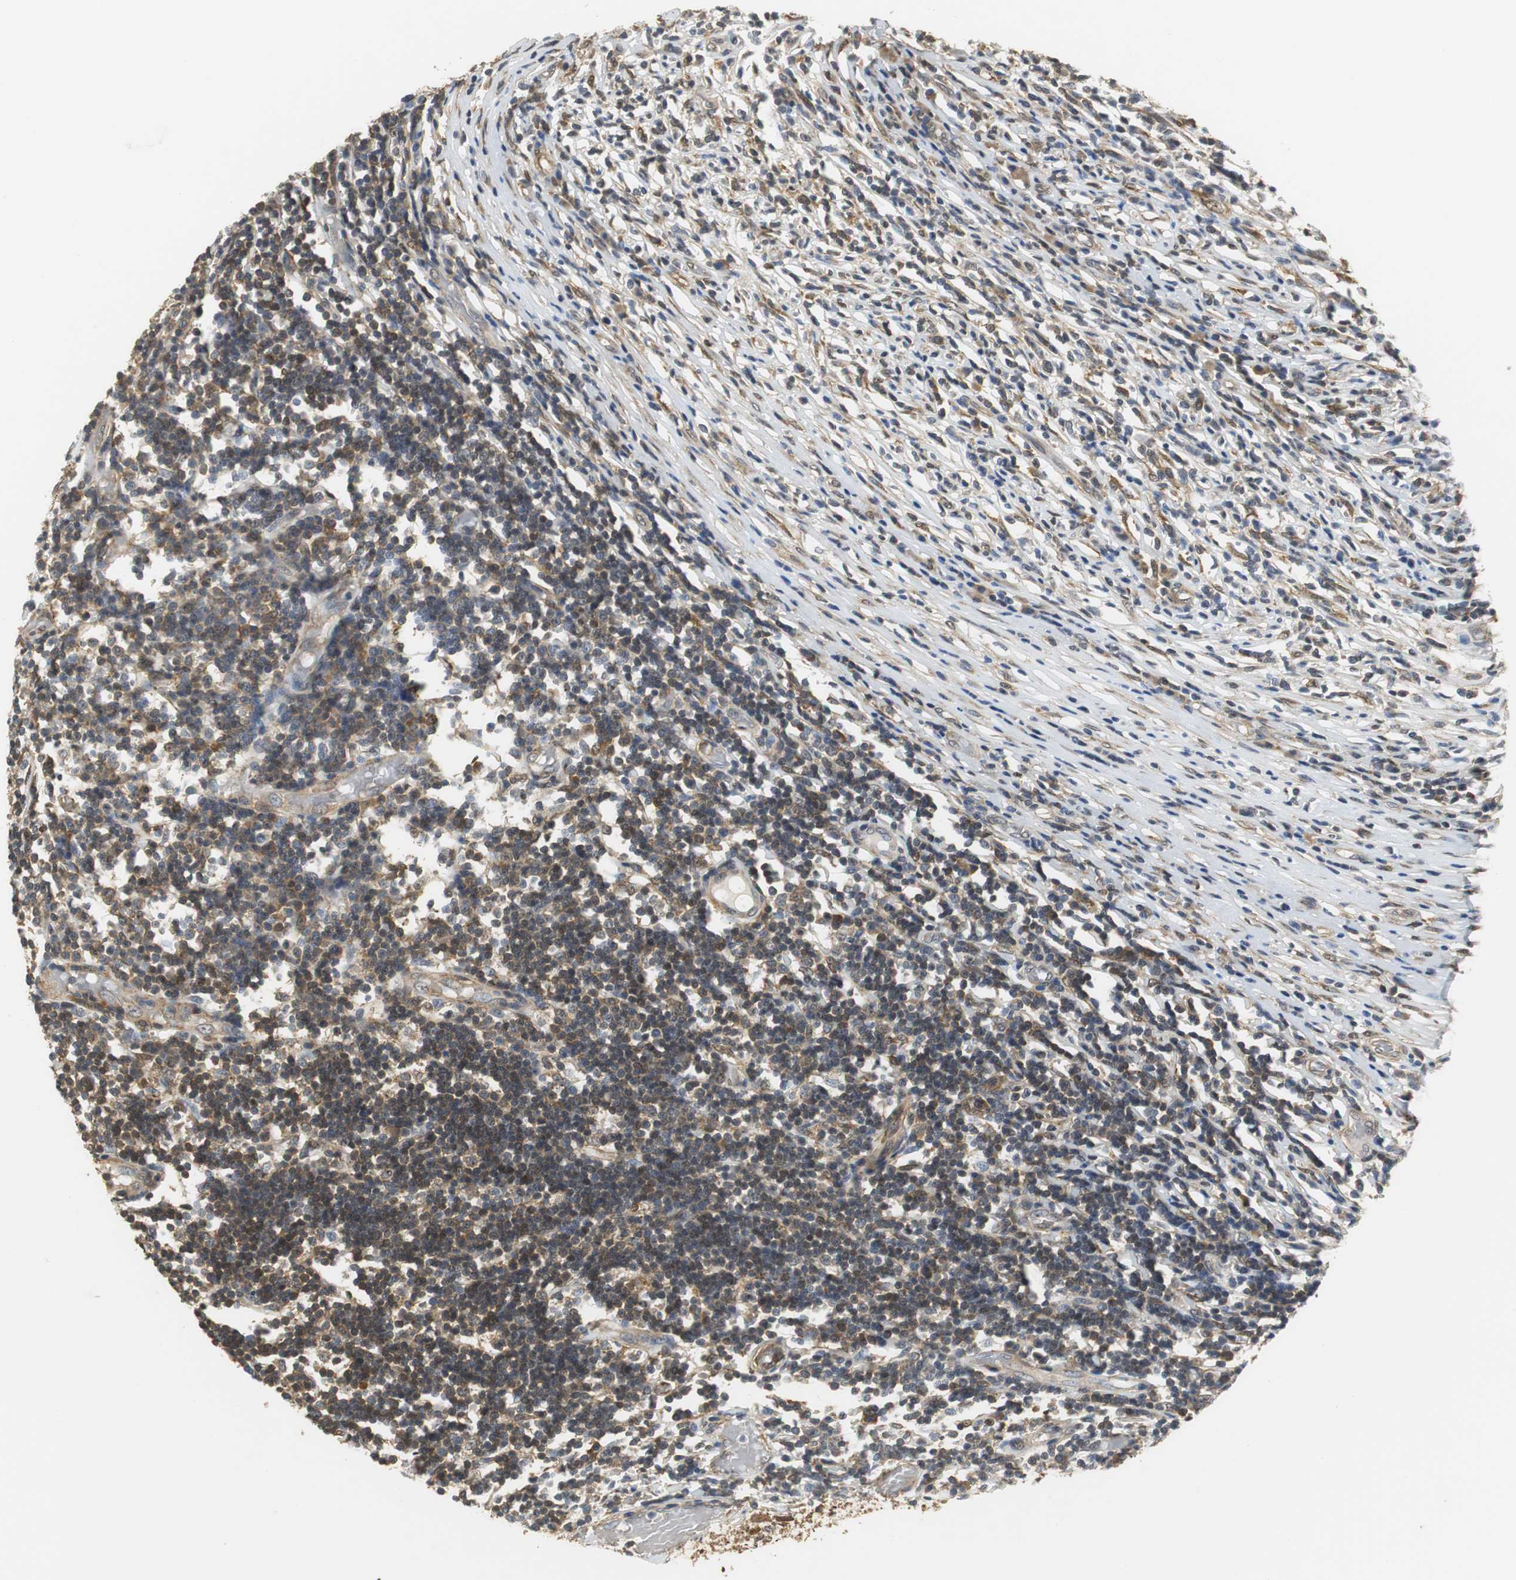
{"staining": {"intensity": "moderate", "quantity": ">75%", "location": "cytoplasmic/membranous,nuclear"}, "tissue": "melanoma", "cell_type": "Tumor cells", "image_type": "cancer", "snomed": [{"axis": "morphology", "description": "Malignant melanoma, Metastatic site"}, {"axis": "topography", "description": "Lymph node"}], "caption": "Protein analysis of malignant melanoma (metastatic site) tissue displays moderate cytoplasmic/membranous and nuclear staining in approximately >75% of tumor cells. (DAB IHC with brightfield microscopy, high magnification).", "gene": "UBQLN2", "patient": {"sex": "male", "age": 61}}